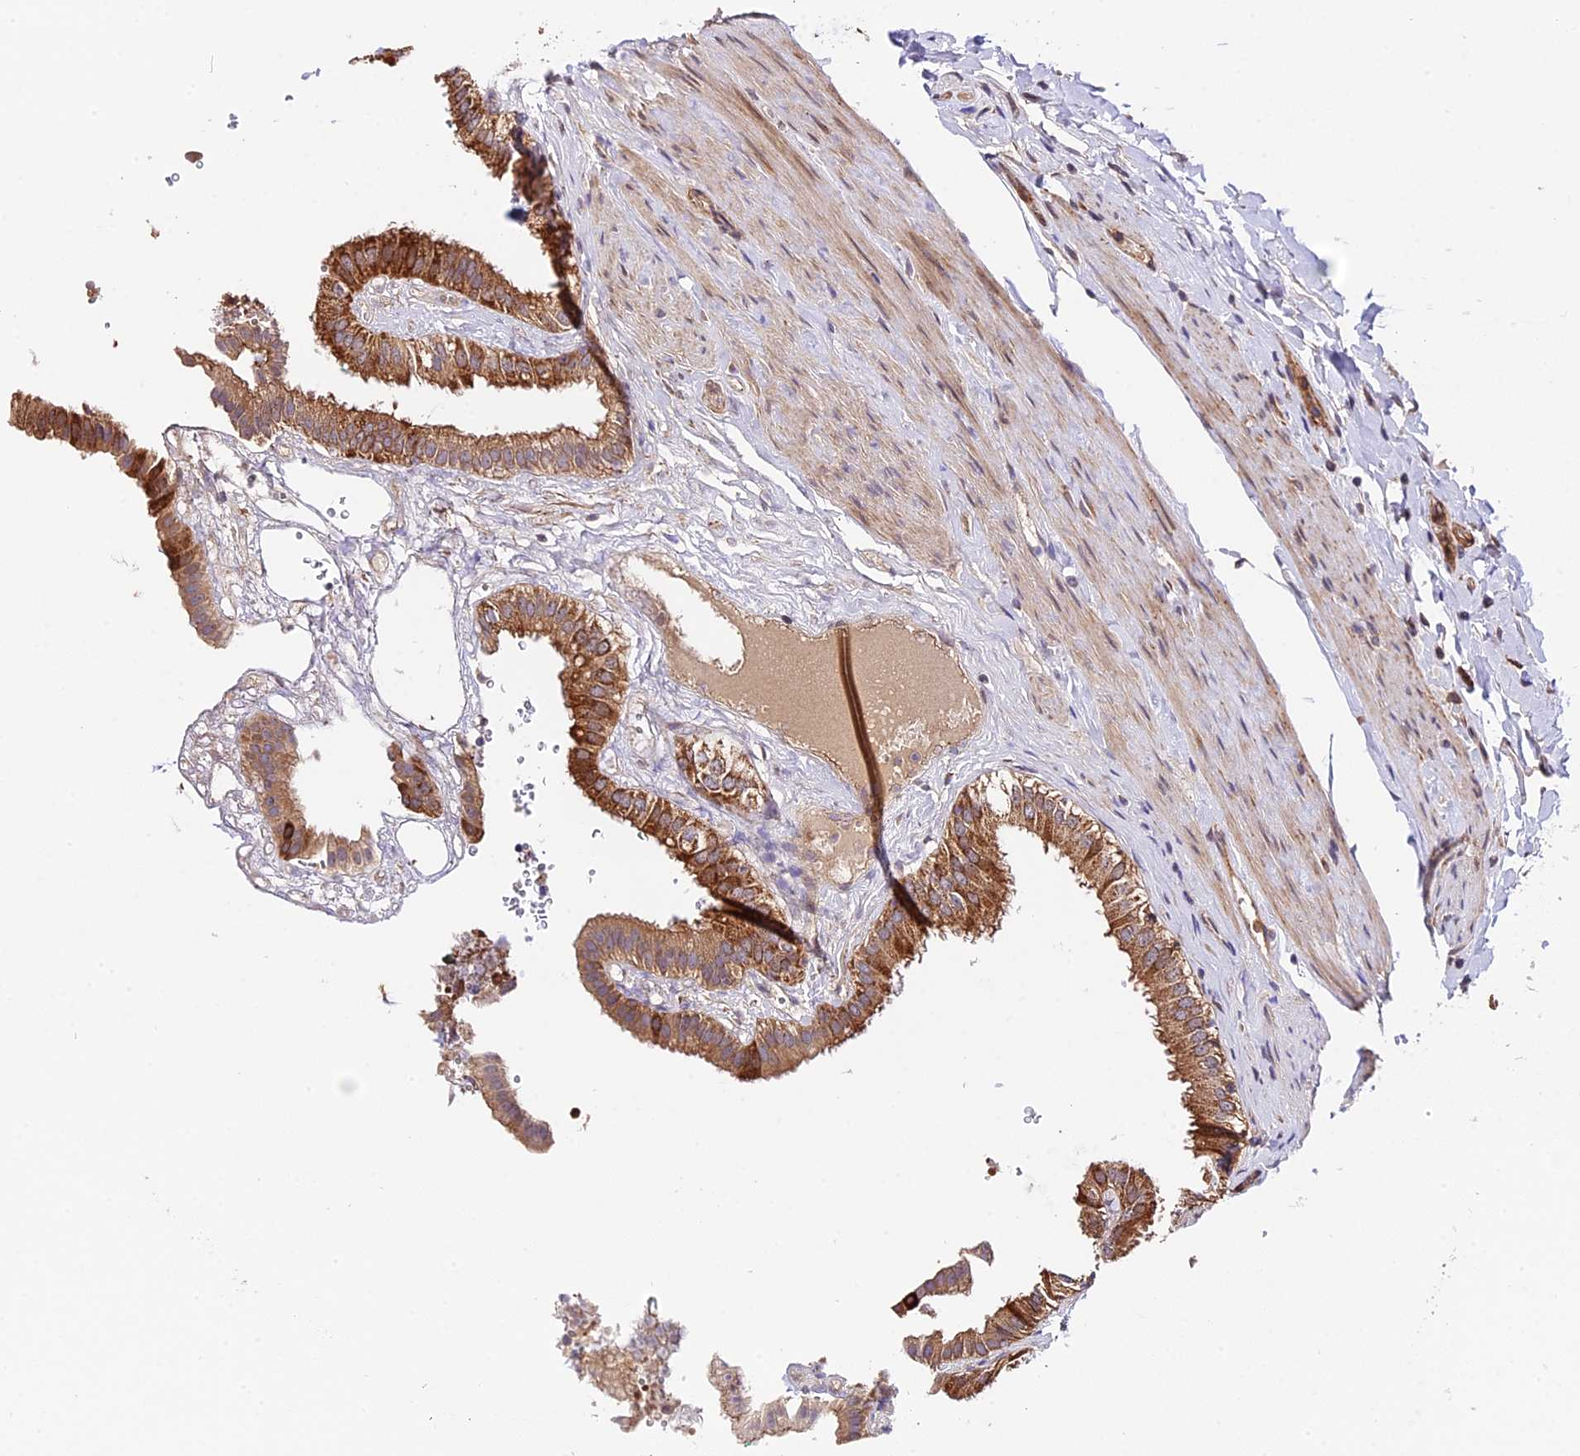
{"staining": {"intensity": "strong", "quantity": ">75%", "location": "cytoplasmic/membranous"}, "tissue": "gallbladder", "cell_type": "Glandular cells", "image_type": "normal", "snomed": [{"axis": "morphology", "description": "Normal tissue, NOS"}, {"axis": "topography", "description": "Gallbladder"}], "caption": "IHC (DAB (3,3'-diaminobenzidine)) staining of normal human gallbladder demonstrates strong cytoplasmic/membranous protein expression in about >75% of glandular cells.", "gene": "HERPUD1", "patient": {"sex": "female", "age": 61}}